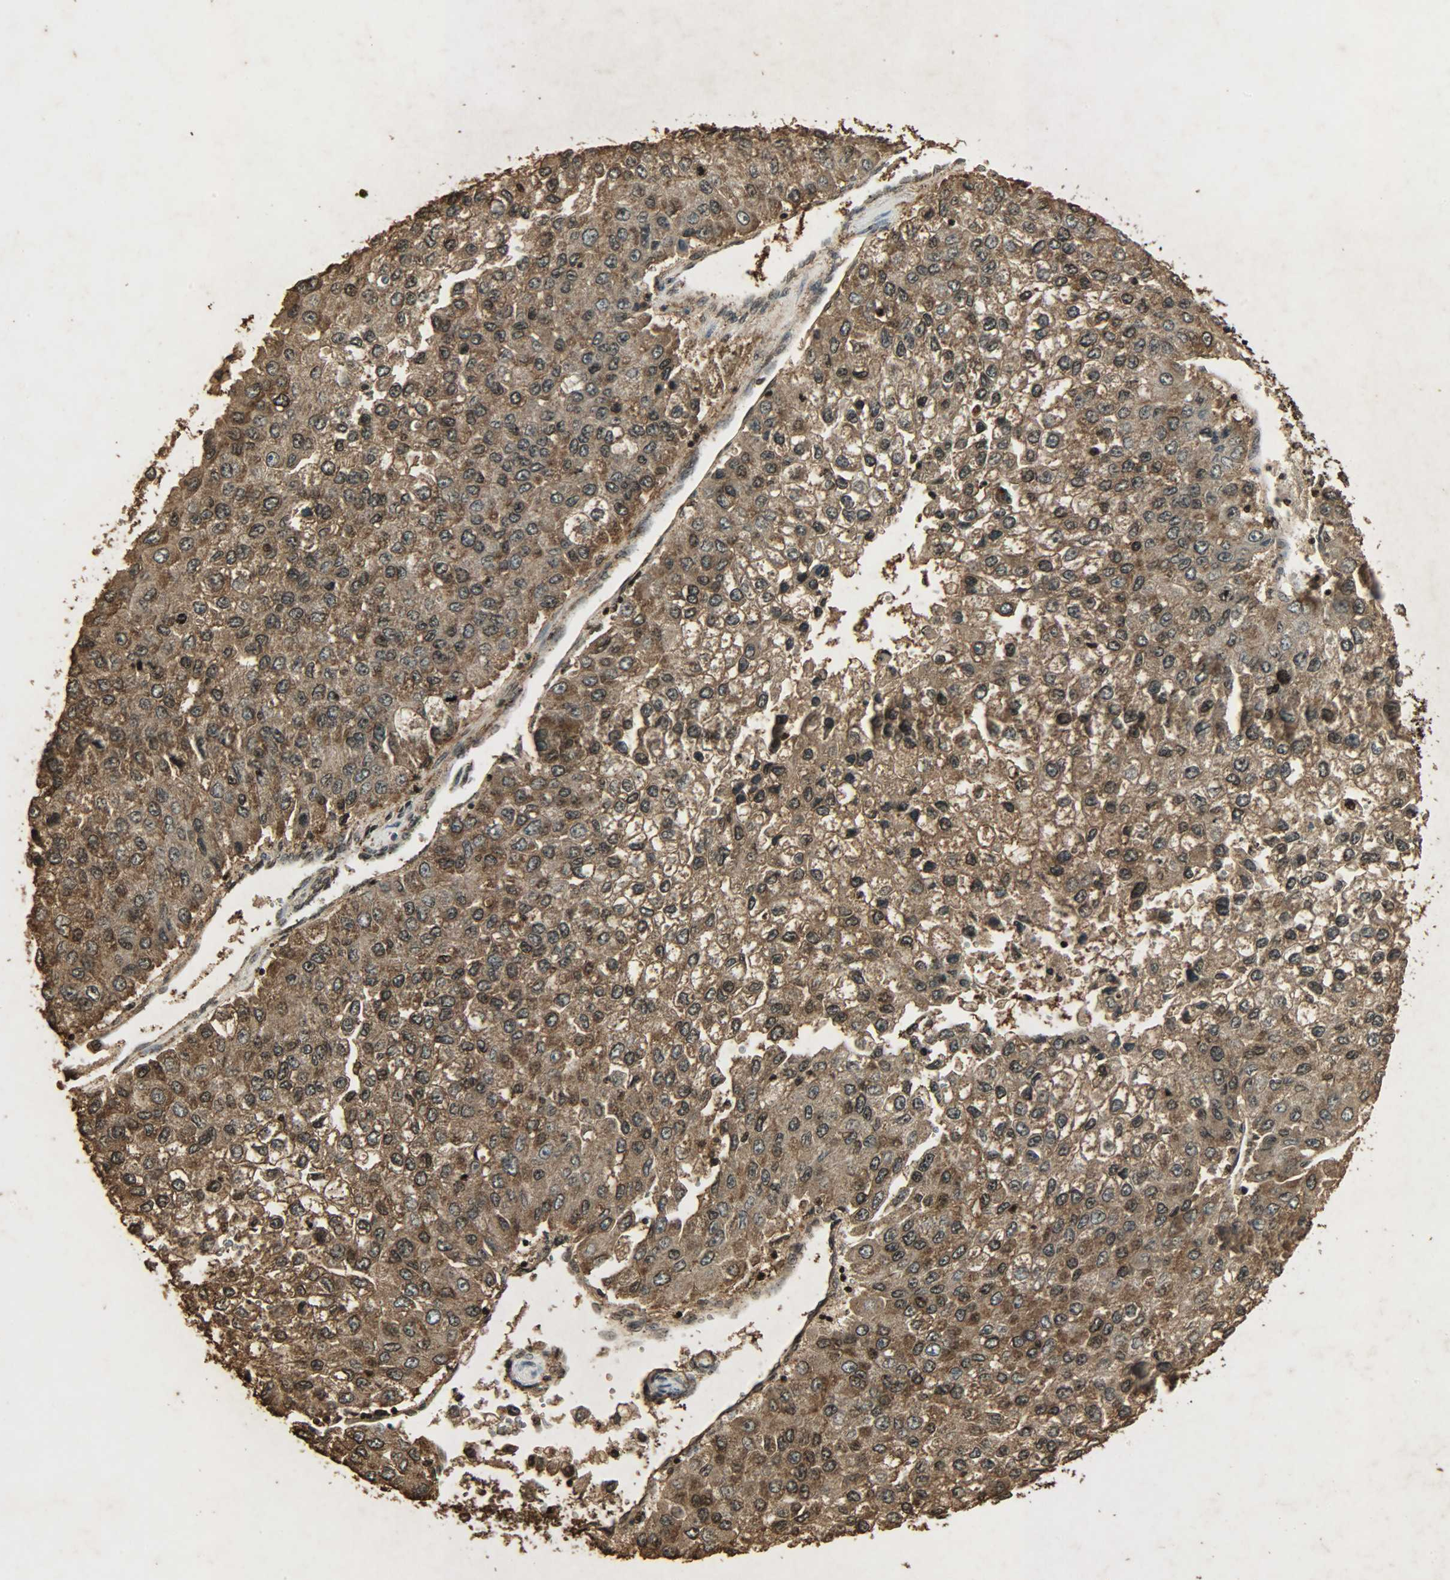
{"staining": {"intensity": "strong", "quantity": ">75%", "location": "cytoplasmic/membranous,nuclear"}, "tissue": "liver cancer", "cell_type": "Tumor cells", "image_type": "cancer", "snomed": [{"axis": "morphology", "description": "Carcinoma, Hepatocellular, NOS"}, {"axis": "topography", "description": "Liver"}], "caption": "Immunohistochemical staining of human liver cancer (hepatocellular carcinoma) demonstrates high levels of strong cytoplasmic/membranous and nuclear staining in about >75% of tumor cells. The staining is performed using DAB brown chromogen to label protein expression. The nuclei are counter-stained blue using hematoxylin.", "gene": "PPP3R1", "patient": {"sex": "female", "age": 66}}